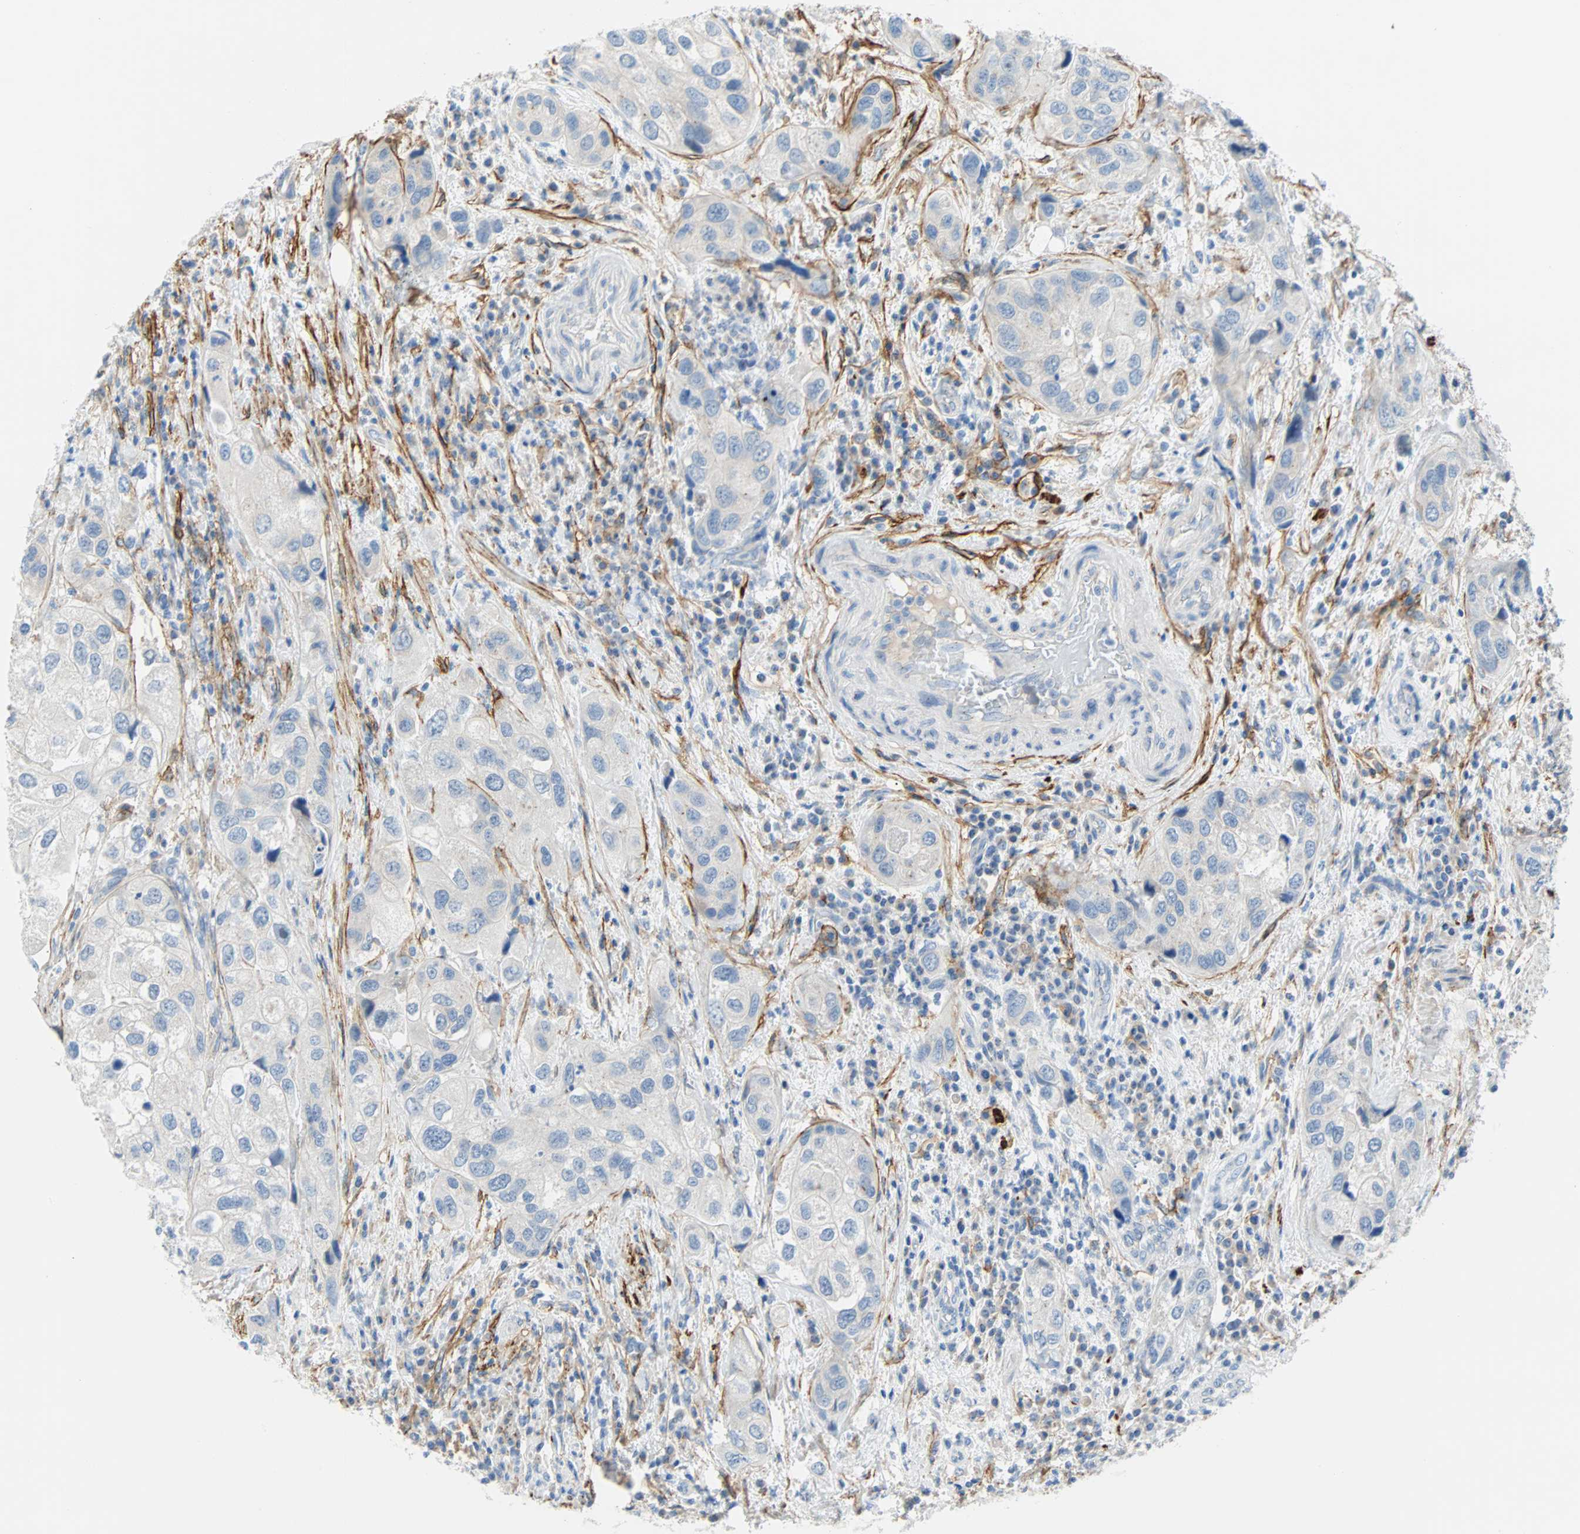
{"staining": {"intensity": "negative", "quantity": "none", "location": "none"}, "tissue": "urothelial cancer", "cell_type": "Tumor cells", "image_type": "cancer", "snomed": [{"axis": "morphology", "description": "Urothelial carcinoma, High grade"}, {"axis": "topography", "description": "Urinary bladder"}], "caption": "Immunohistochemistry (IHC) of human urothelial carcinoma (high-grade) reveals no expression in tumor cells.", "gene": "PDPN", "patient": {"sex": "female", "age": 64}}